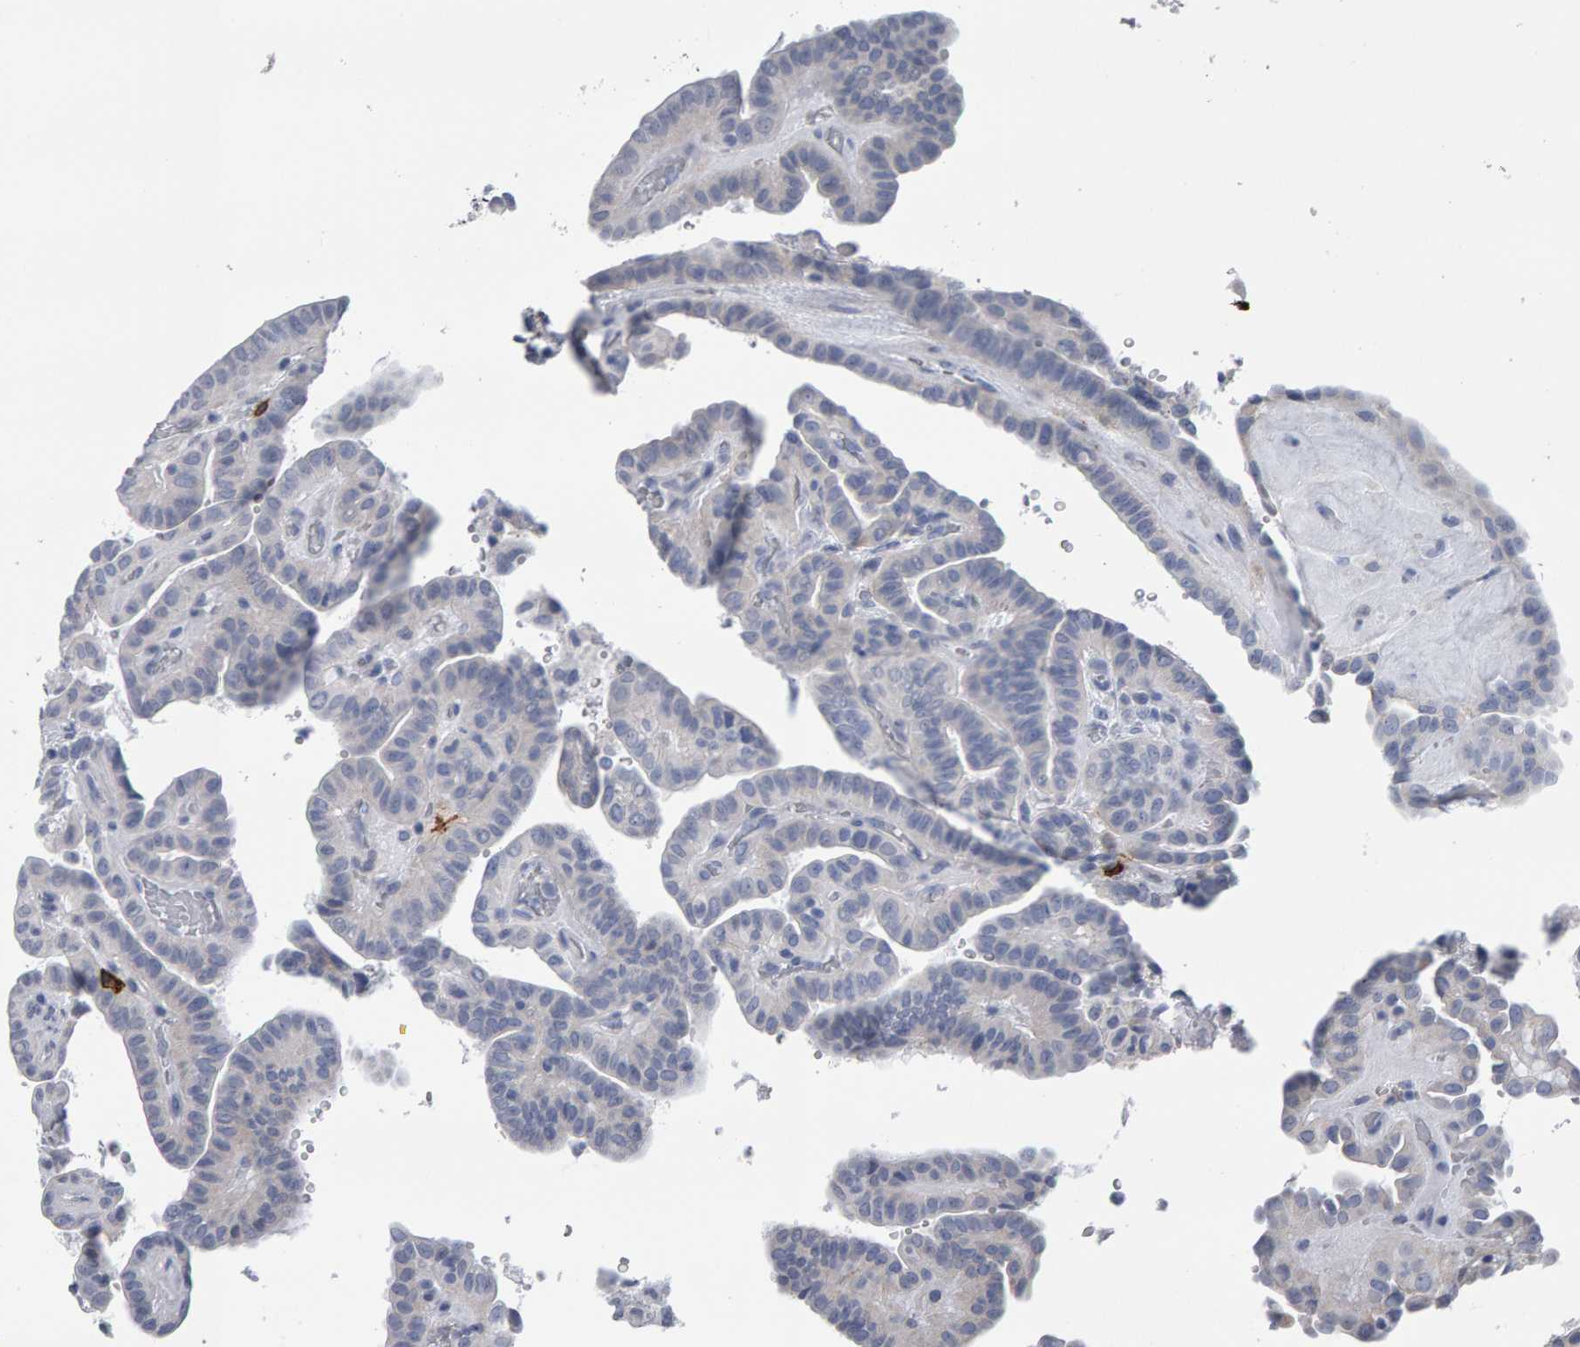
{"staining": {"intensity": "negative", "quantity": "none", "location": "none"}, "tissue": "thyroid cancer", "cell_type": "Tumor cells", "image_type": "cancer", "snomed": [{"axis": "morphology", "description": "Papillary adenocarcinoma, NOS"}, {"axis": "topography", "description": "Thyroid gland"}], "caption": "Papillary adenocarcinoma (thyroid) was stained to show a protein in brown. There is no significant staining in tumor cells.", "gene": "CD38", "patient": {"sex": "male", "age": 77}}